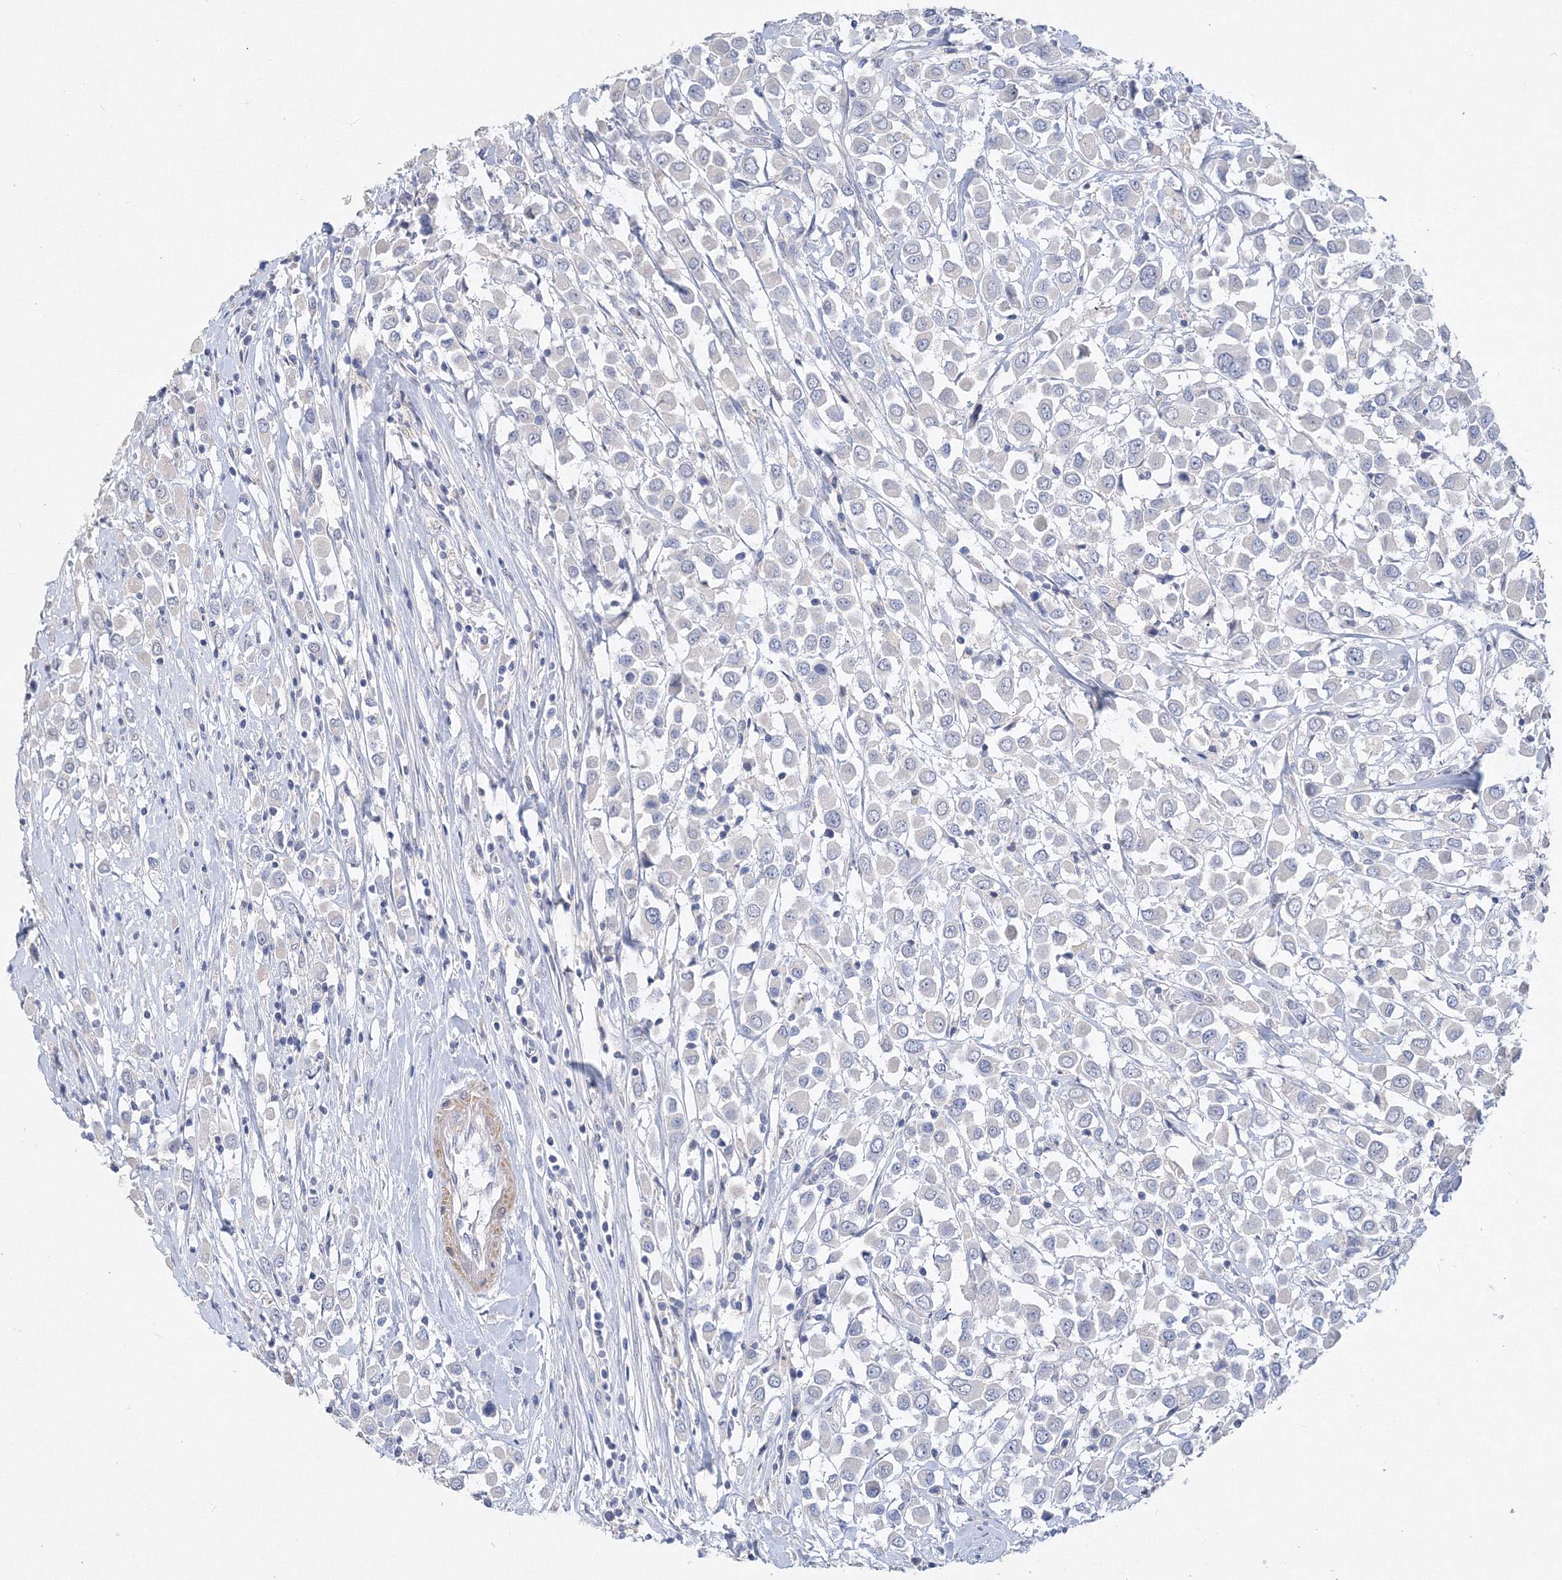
{"staining": {"intensity": "negative", "quantity": "none", "location": "none"}, "tissue": "breast cancer", "cell_type": "Tumor cells", "image_type": "cancer", "snomed": [{"axis": "morphology", "description": "Duct carcinoma"}, {"axis": "topography", "description": "Breast"}], "caption": "A micrograph of breast cancer (invasive ductal carcinoma) stained for a protein demonstrates no brown staining in tumor cells.", "gene": "OSBPL6", "patient": {"sex": "female", "age": 61}}